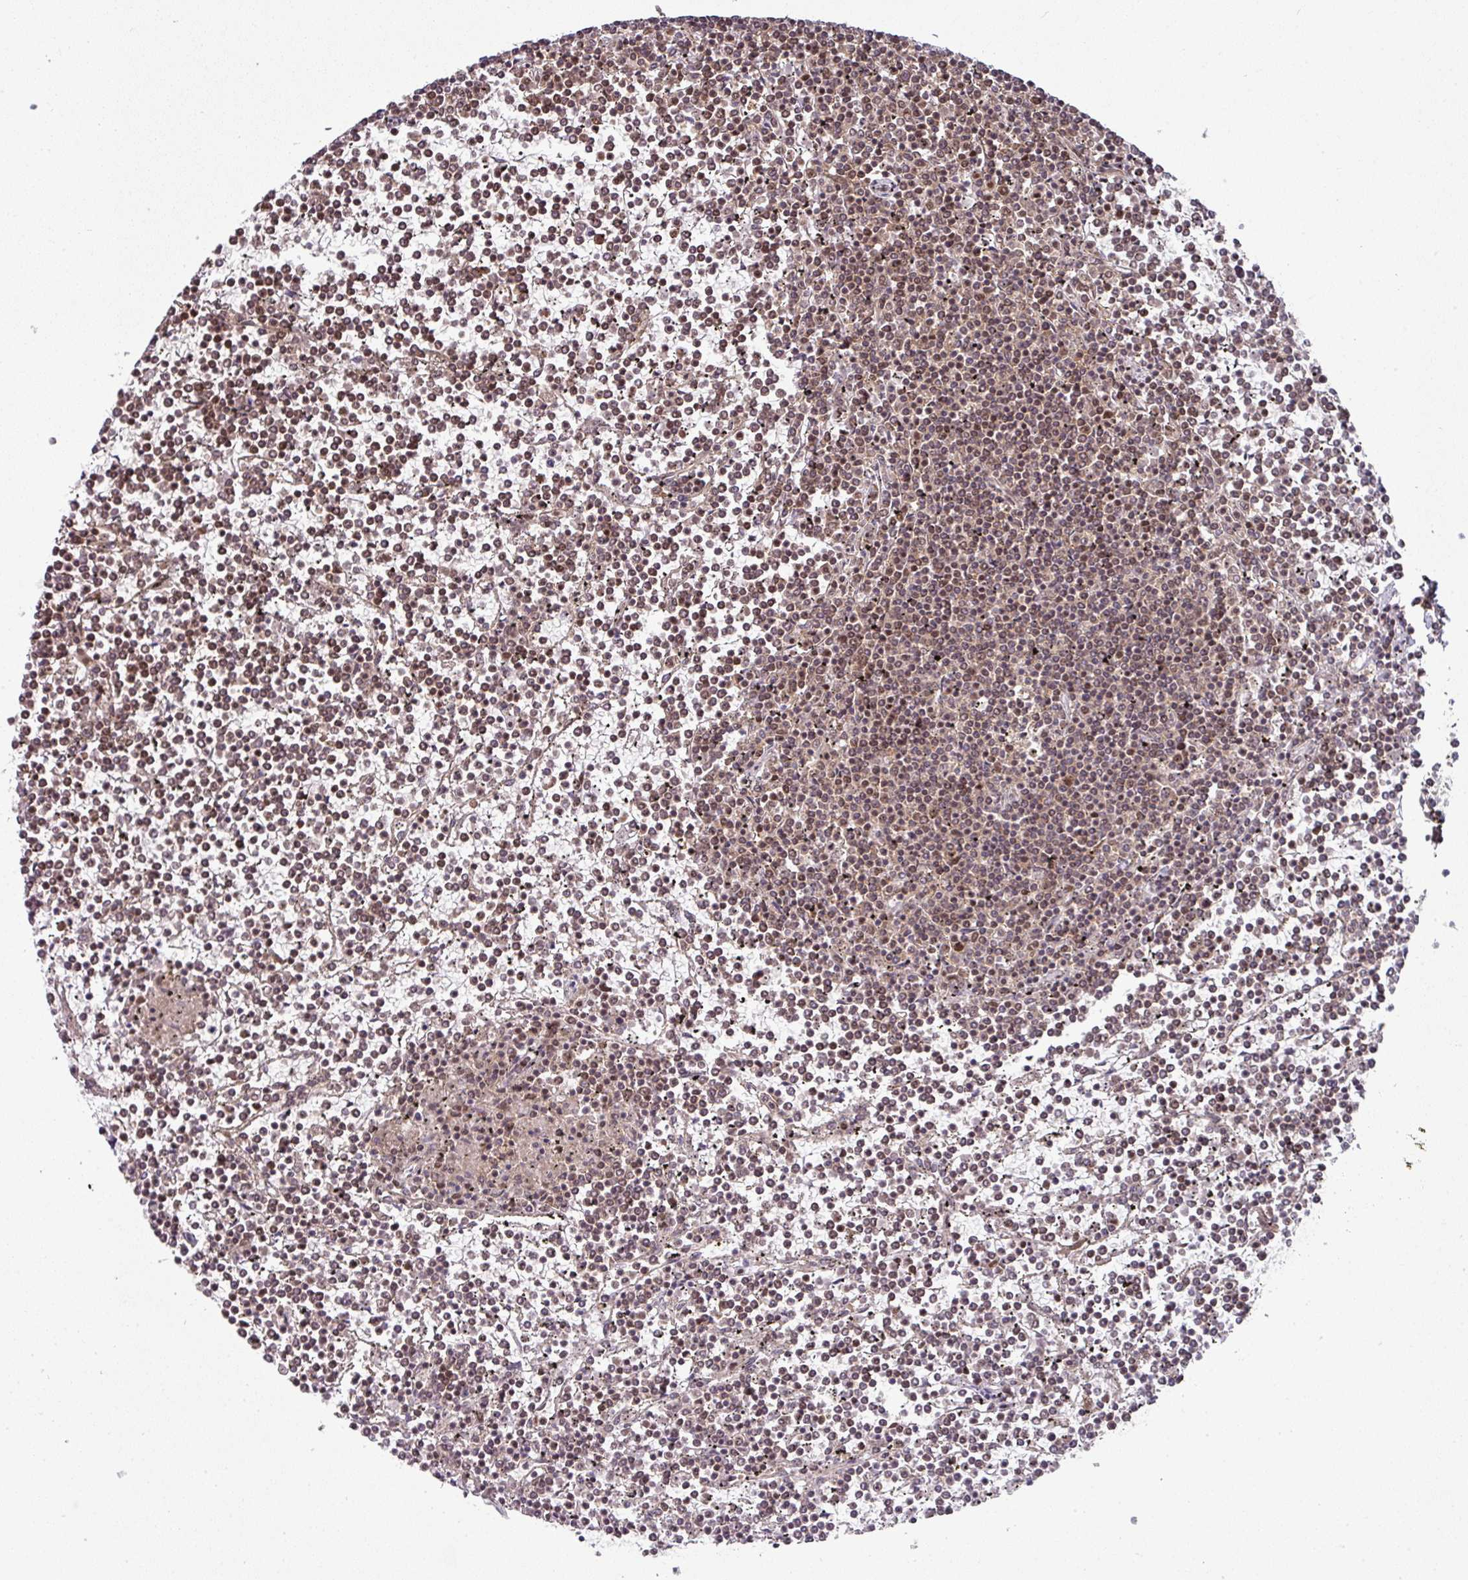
{"staining": {"intensity": "moderate", "quantity": ">75%", "location": "nuclear"}, "tissue": "lymphoma", "cell_type": "Tumor cells", "image_type": "cancer", "snomed": [{"axis": "morphology", "description": "Malignant lymphoma, non-Hodgkin's type, Low grade"}, {"axis": "topography", "description": "Spleen"}], "caption": "There is medium levels of moderate nuclear expression in tumor cells of malignant lymphoma, non-Hodgkin's type (low-grade), as demonstrated by immunohistochemical staining (brown color).", "gene": "NCOA5", "patient": {"sex": "female", "age": 19}}